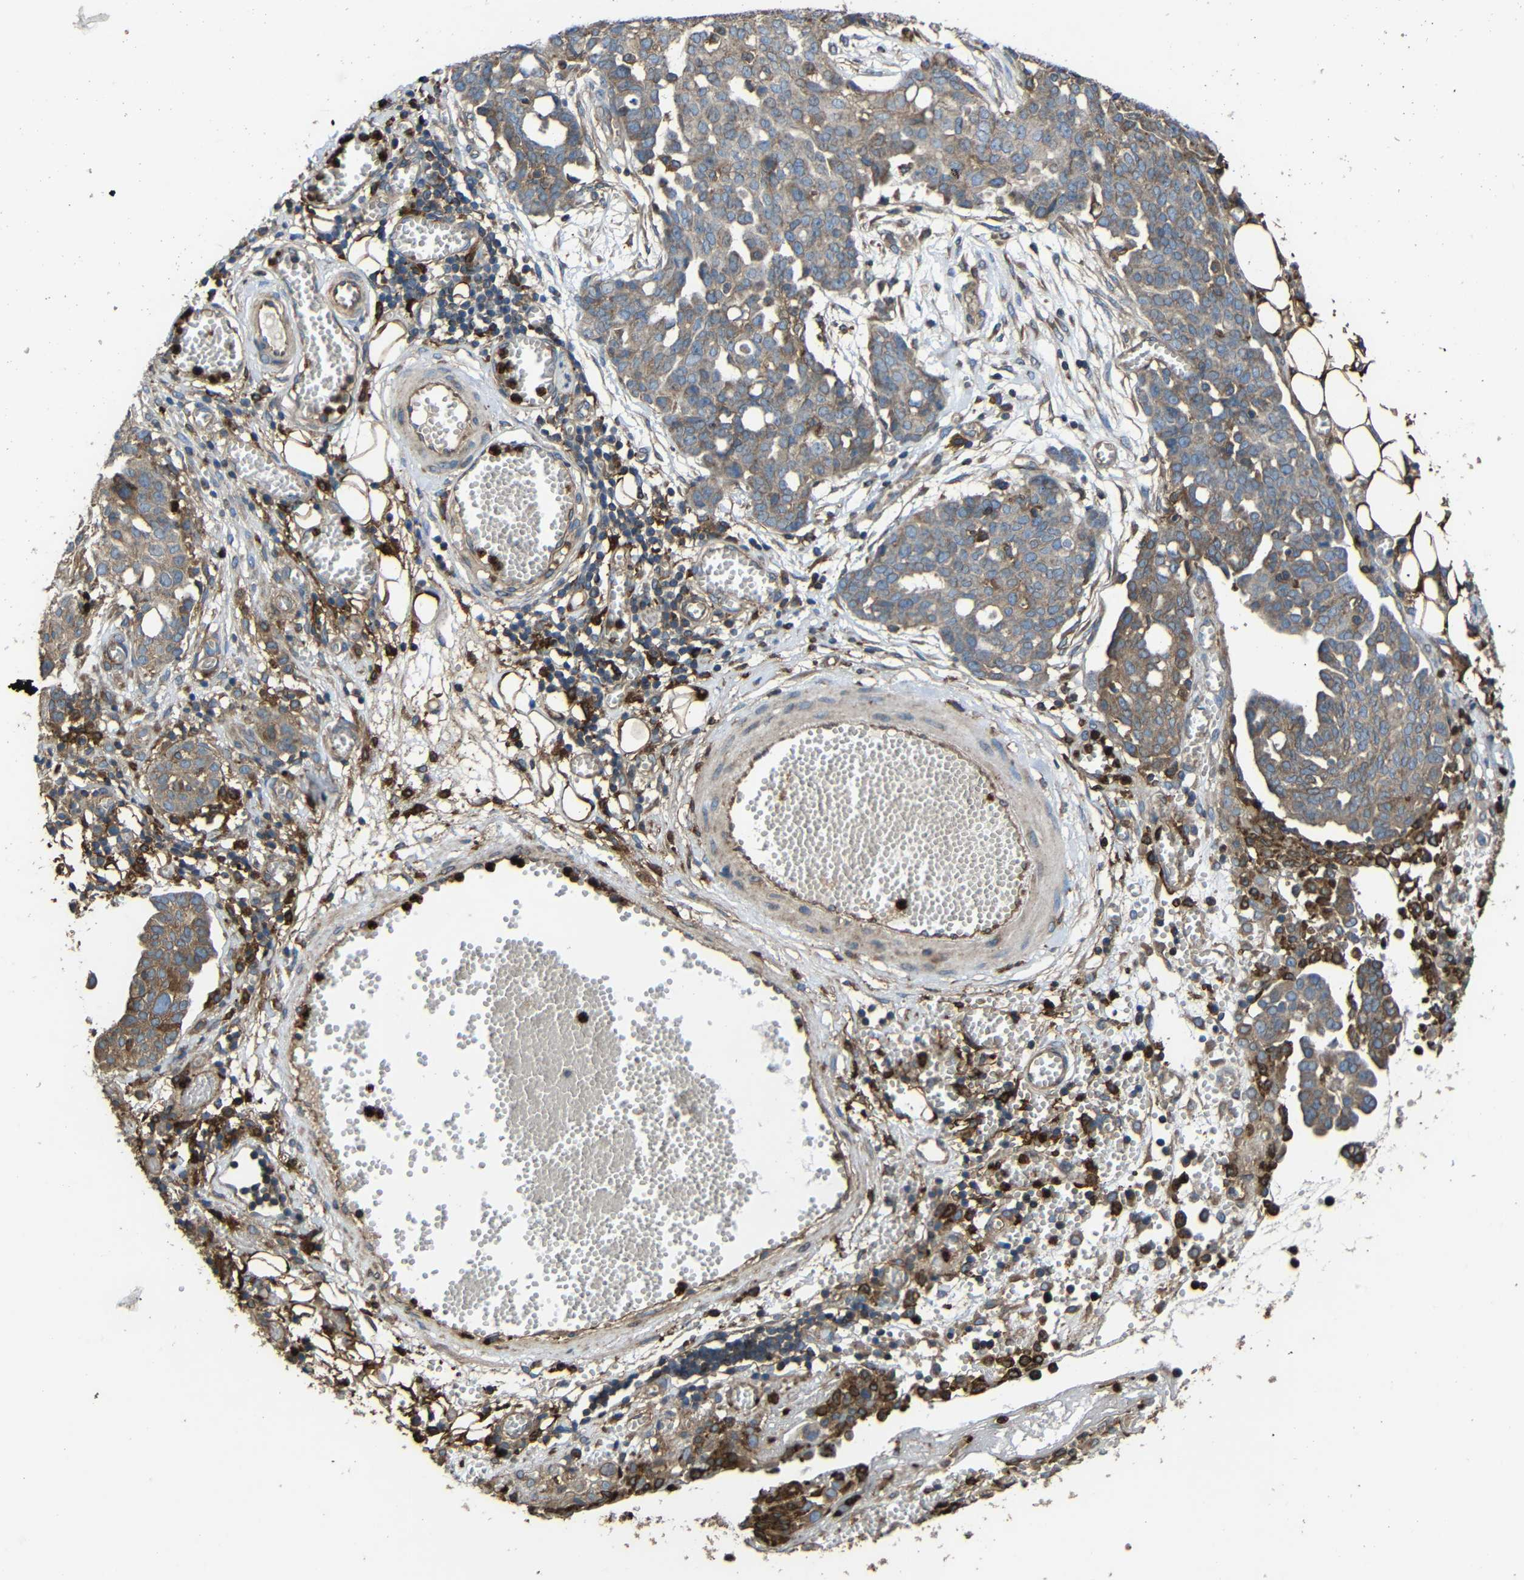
{"staining": {"intensity": "weak", "quantity": ">75%", "location": "cytoplasmic/membranous"}, "tissue": "ovarian cancer", "cell_type": "Tumor cells", "image_type": "cancer", "snomed": [{"axis": "morphology", "description": "Cystadenocarcinoma, serous, NOS"}, {"axis": "topography", "description": "Soft tissue"}, {"axis": "topography", "description": "Ovary"}], "caption": "Serous cystadenocarcinoma (ovarian) tissue reveals weak cytoplasmic/membranous staining in about >75% of tumor cells", "gene": "TREM2", "patient": {"sex": "female", "age": 57}}